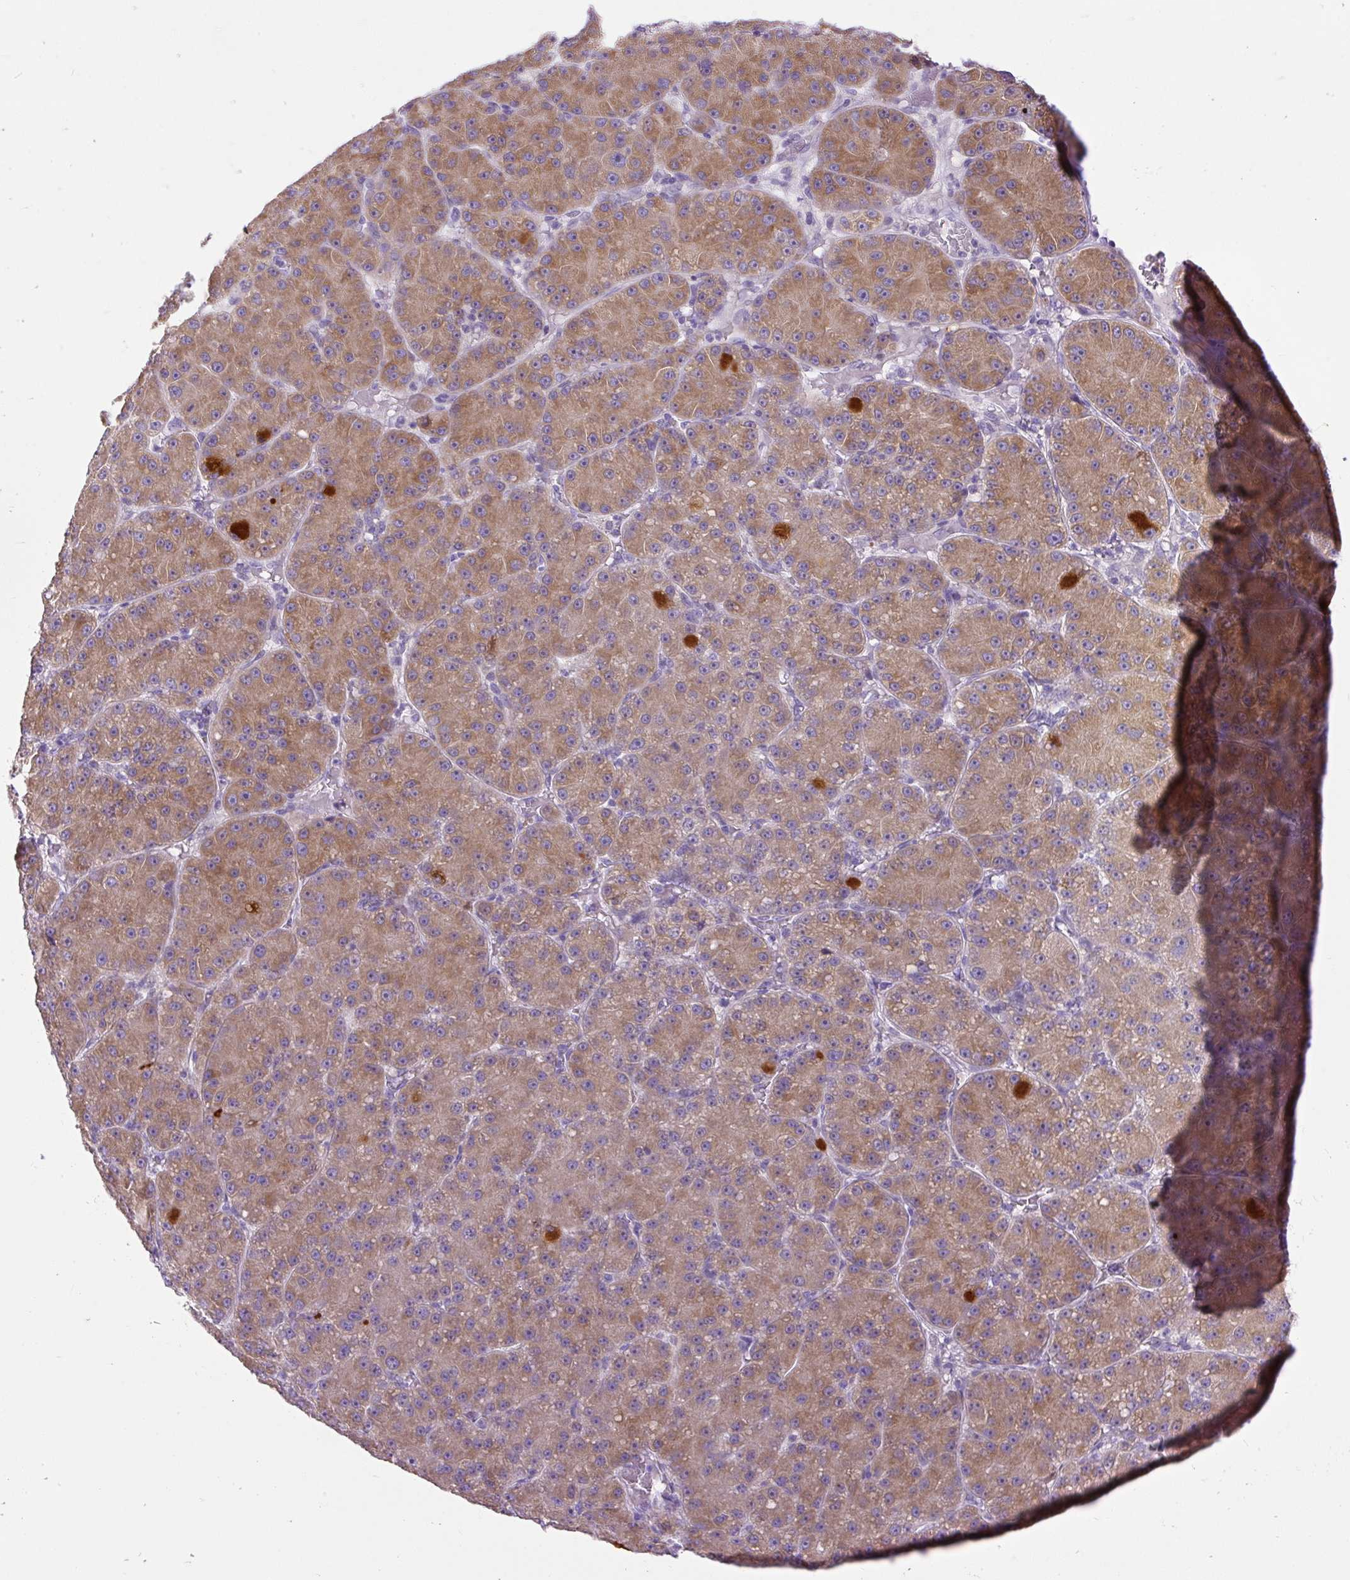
{"staining": {"intensity": "moderate", "quantity": ">75%", "location": "cytoplasmic/membranous"}, "tissue": "liver cancer", "cell_type": "Tumor cells", "image_type": "cancer", "snomed": [{"axis": "morphology", "description": "Carcinoma, Hepatocellular, NOS"}, {"axis": "topography", "description": "Liver"}], "caption": "Liver cancer was stained to show a protein in brown. There is medium levels of moderate cytoplasmic/membranous staining in about >75% of tumor cells.", "gene": "SYBU", "patient": {"sex": "male", "age": 67}}